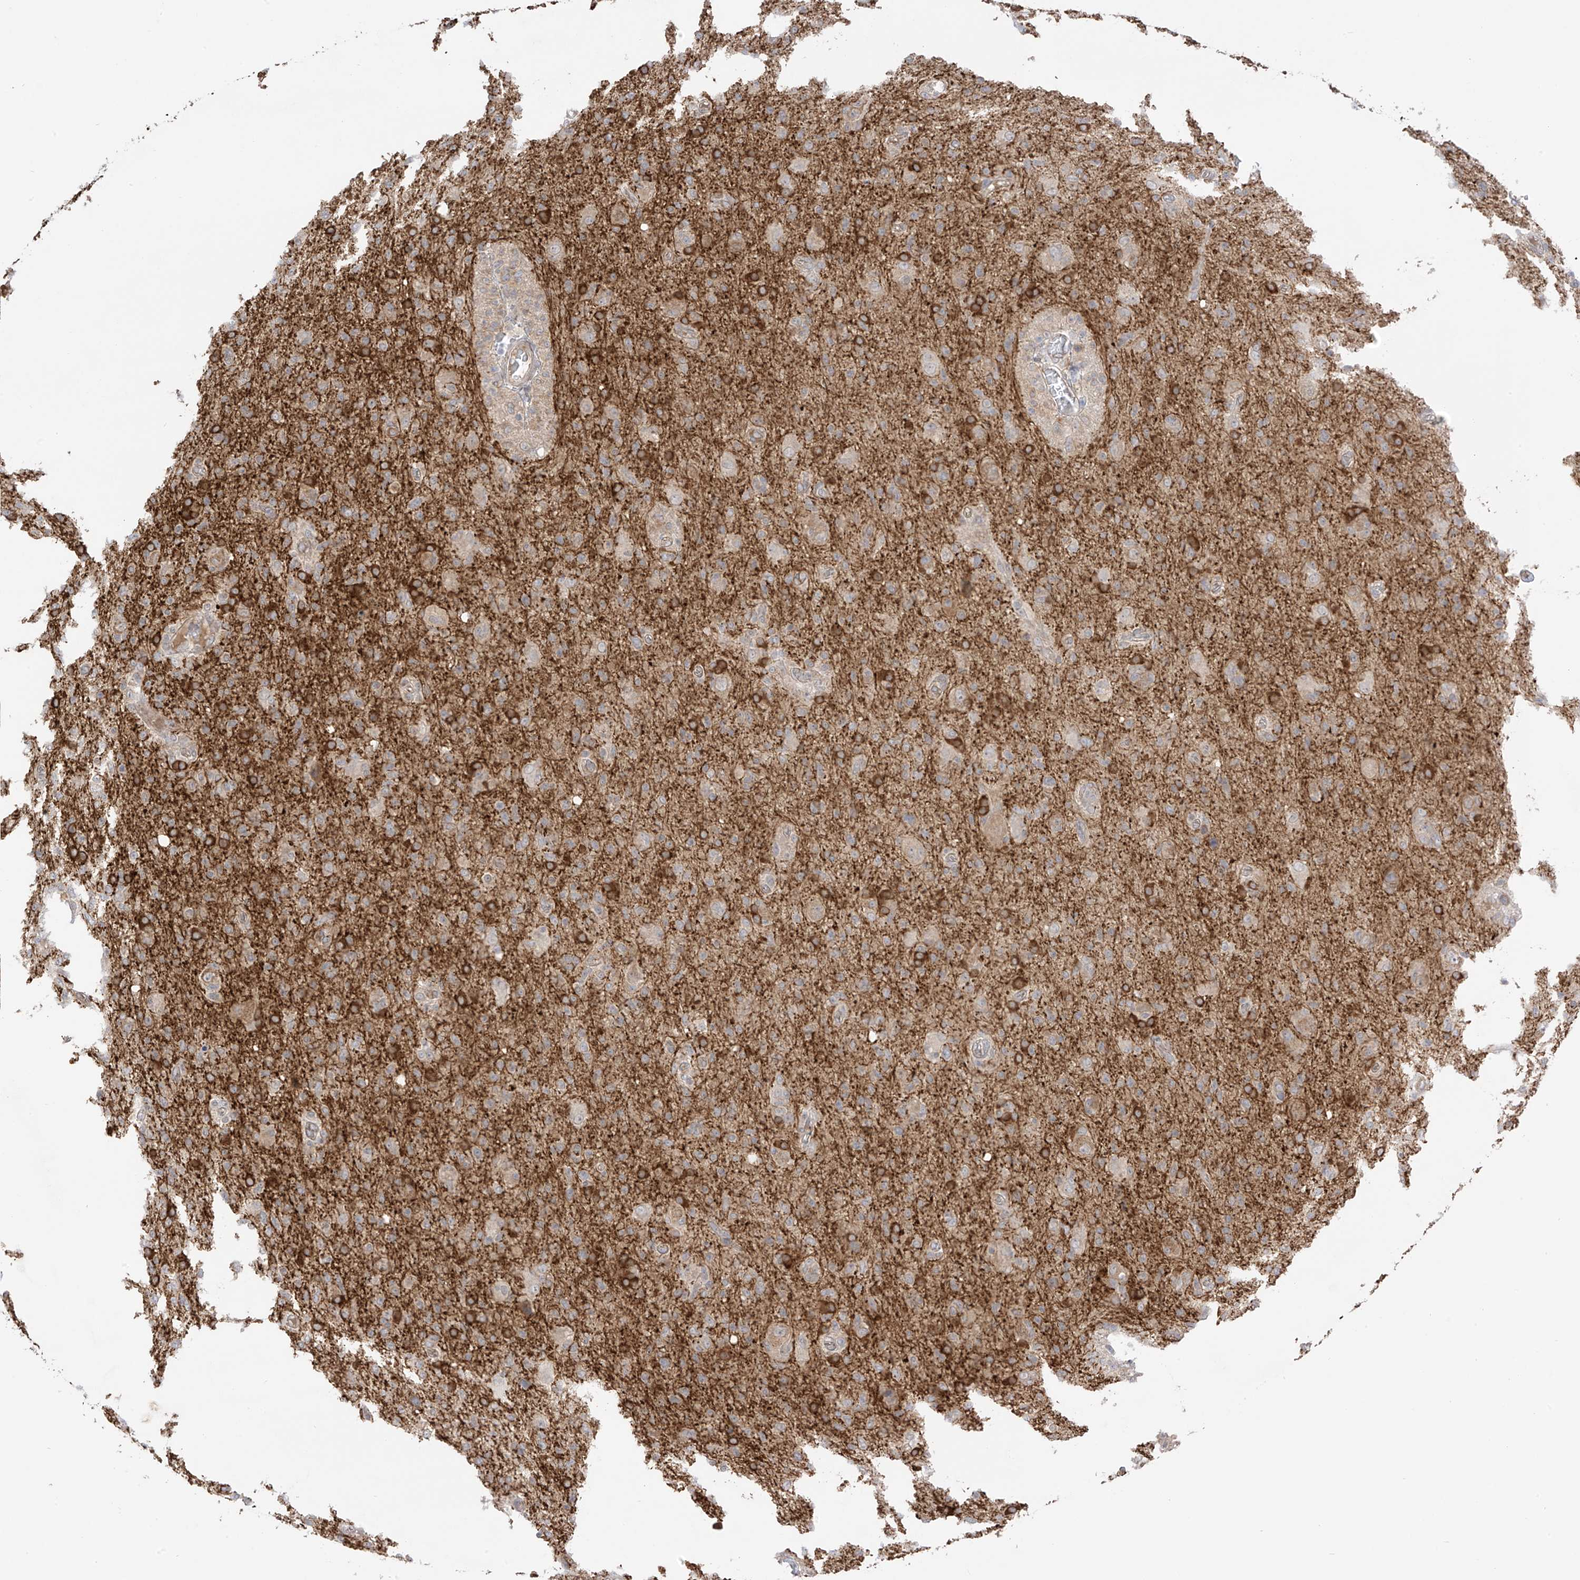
{"staining": {"intensity": "moderate", "quantity": "<25%", "location": "cytoplasmic/membranous"}, "tissue": "glioma", "cell_type": "Tumor cells", "image_type": "cancer", "snomed": [{"axis": "morphology", "description": "Glioma, malignant, High grade"}, {"axis": "topography", "description": "Brain"}], "caption": "Immunohistochemical staining of high-grade glioma (malignant) shows moderate cytoplasmic/membranous protein staining in about <25% of tumor cells.", "gene": "NALCN", "patient": {"sex": "female", "age": 57}}